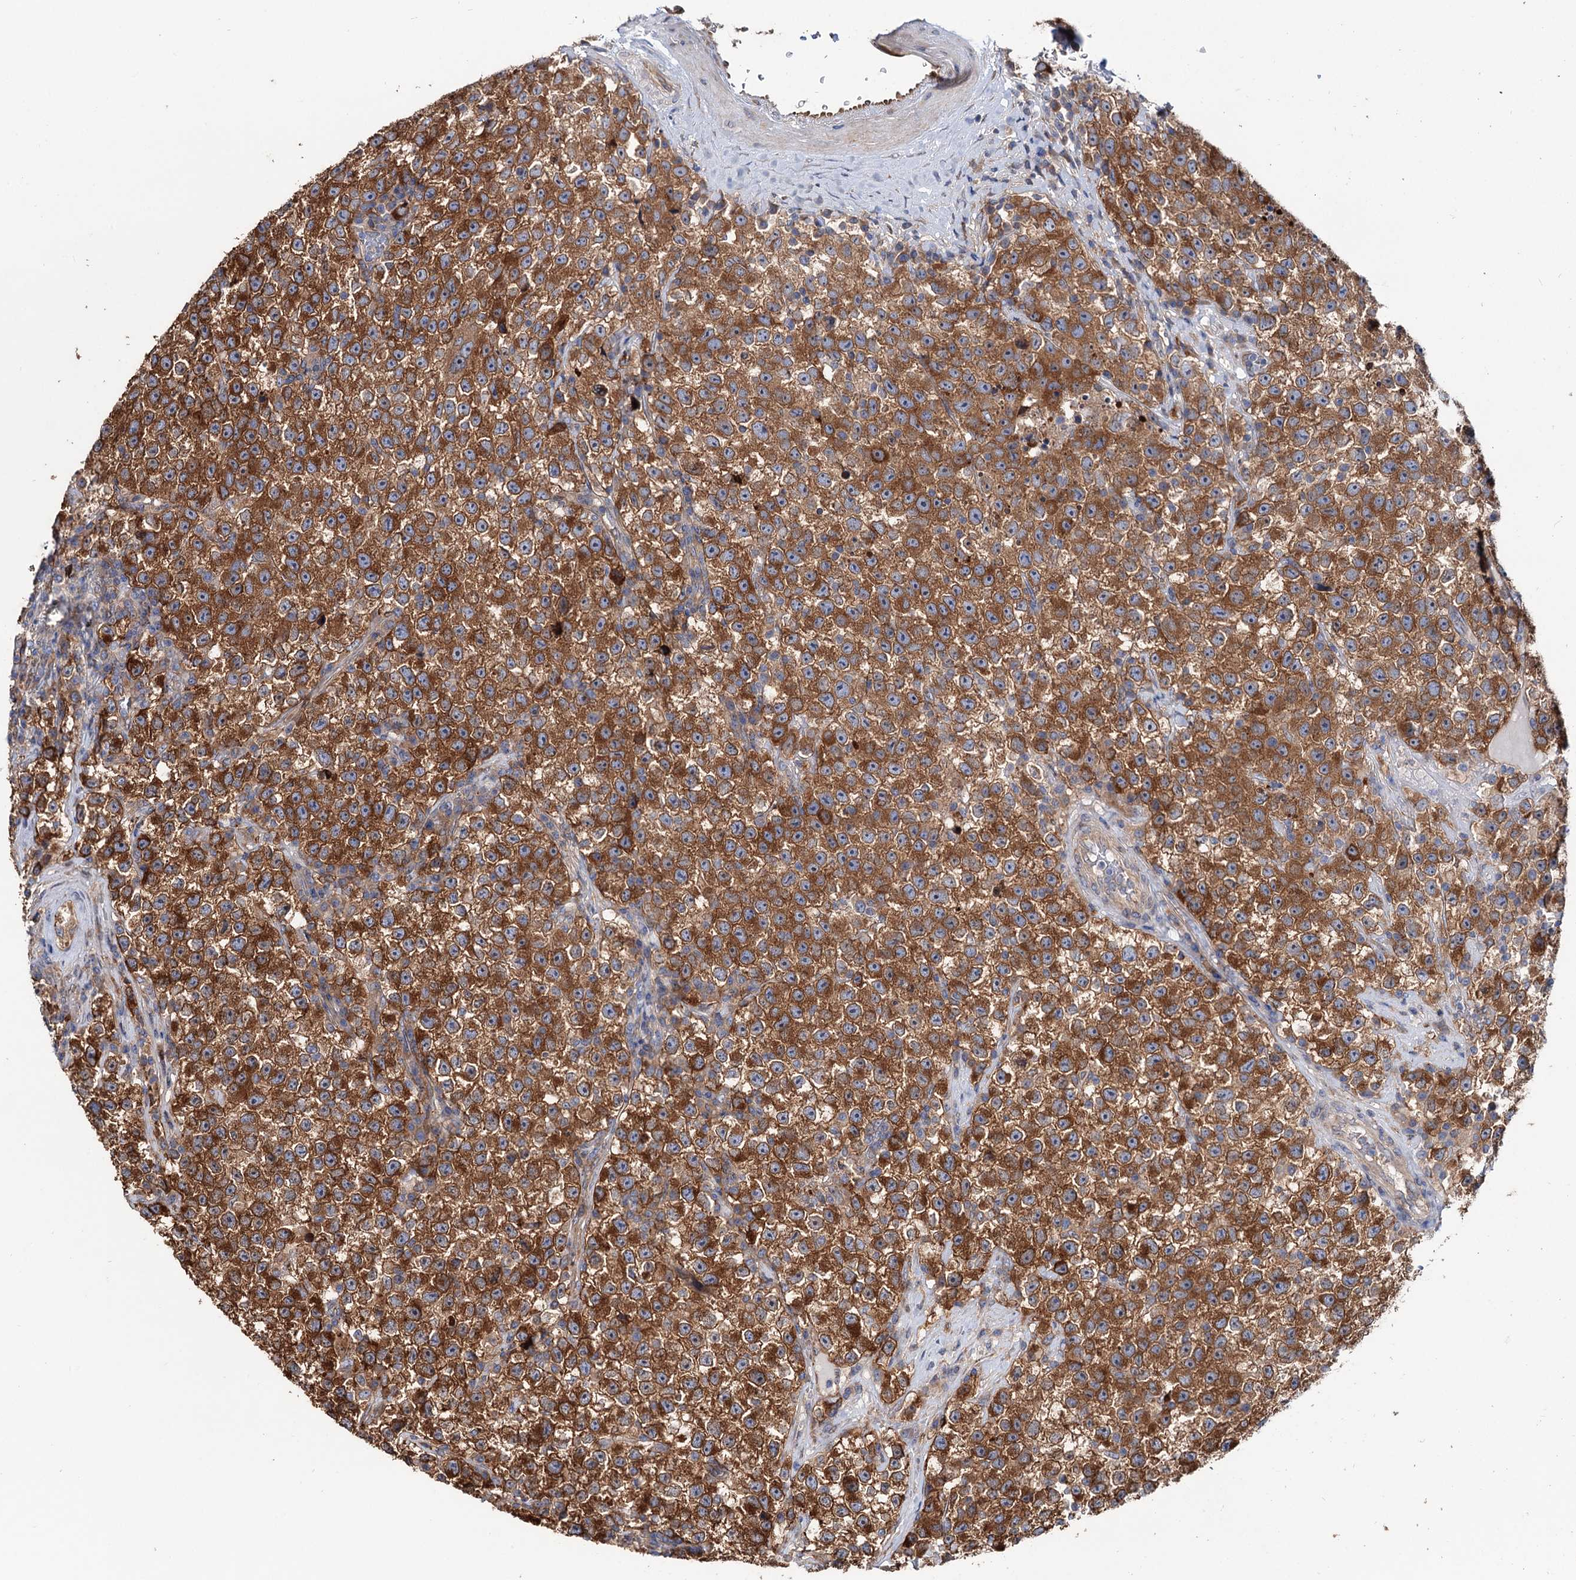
{"staining": {"intensity": "strong", "quantity": ">75%", "location": "cytoplasmic/membranous"}, "tissue": "testis cancer", "cell_type": "Tumor cells", "image_type": "cancer", "snomed": [{"axis": "morphology", "description": "Seminoma, NOS"}, {"axis": "topography", "description": "Testis"}], "caption": "Protein analysis of testis seminoma tissue reveals strong cytoplasmic/membranous expression in approximately >75% of tumor cells.", "gene": "PTDSS2", "patient": {"sex": "male", "age": 22}}